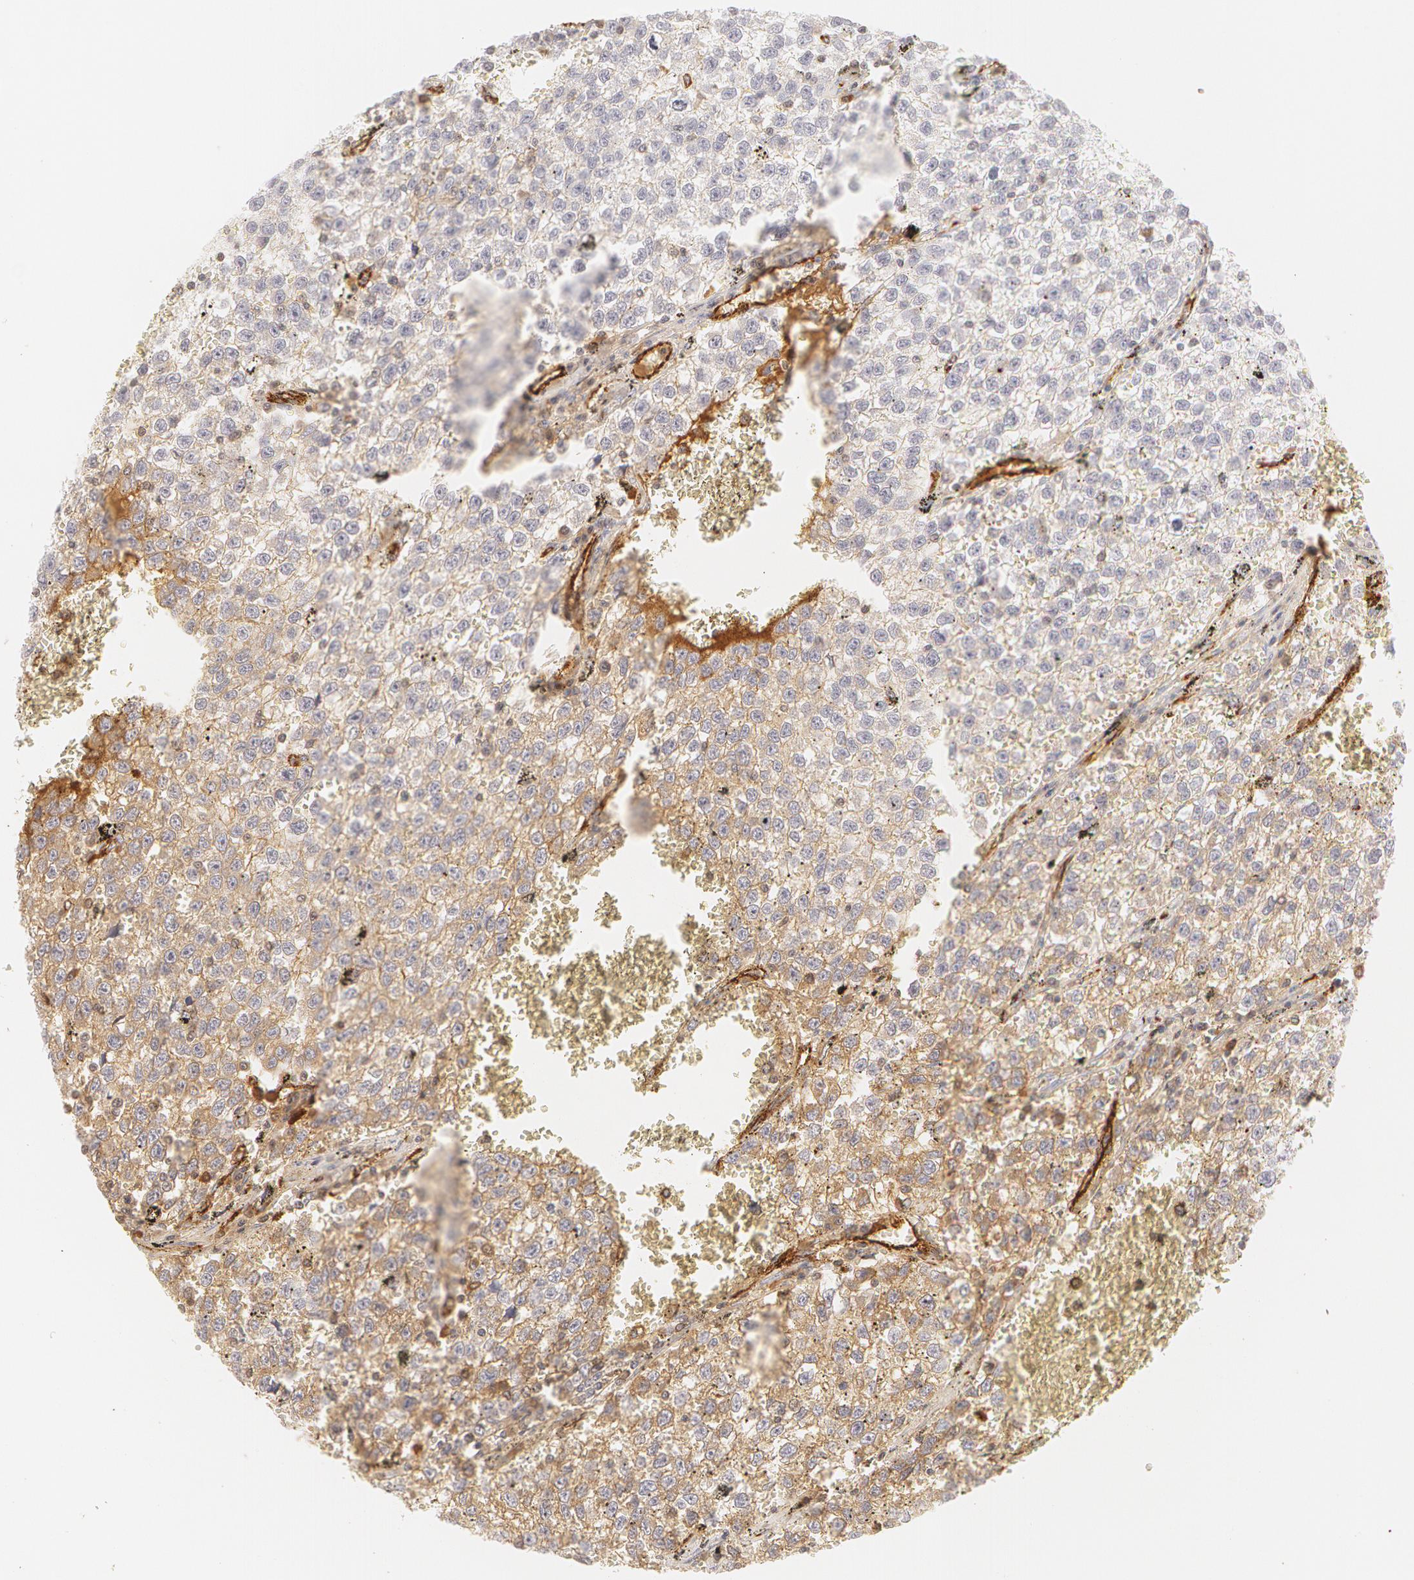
{"staining": {"intensity": "negative", "quantity": "none", "location": "none"}, "tissue": "testis cancer", "cell_type": "Tumor cells", "image_type": "cancer", "snomed": [{"axis": "morphology", "description": "Seminoma, NOS"}, {"axis": "topography", "description": "Testis"}], "caption": "This is a histopathology image of immunohistochemistry (IHC) staining of seminoma (testis), which shows no staining in tumor cells.", "gene": "VWF", "patient": {"sex": "male", "age": 35}}